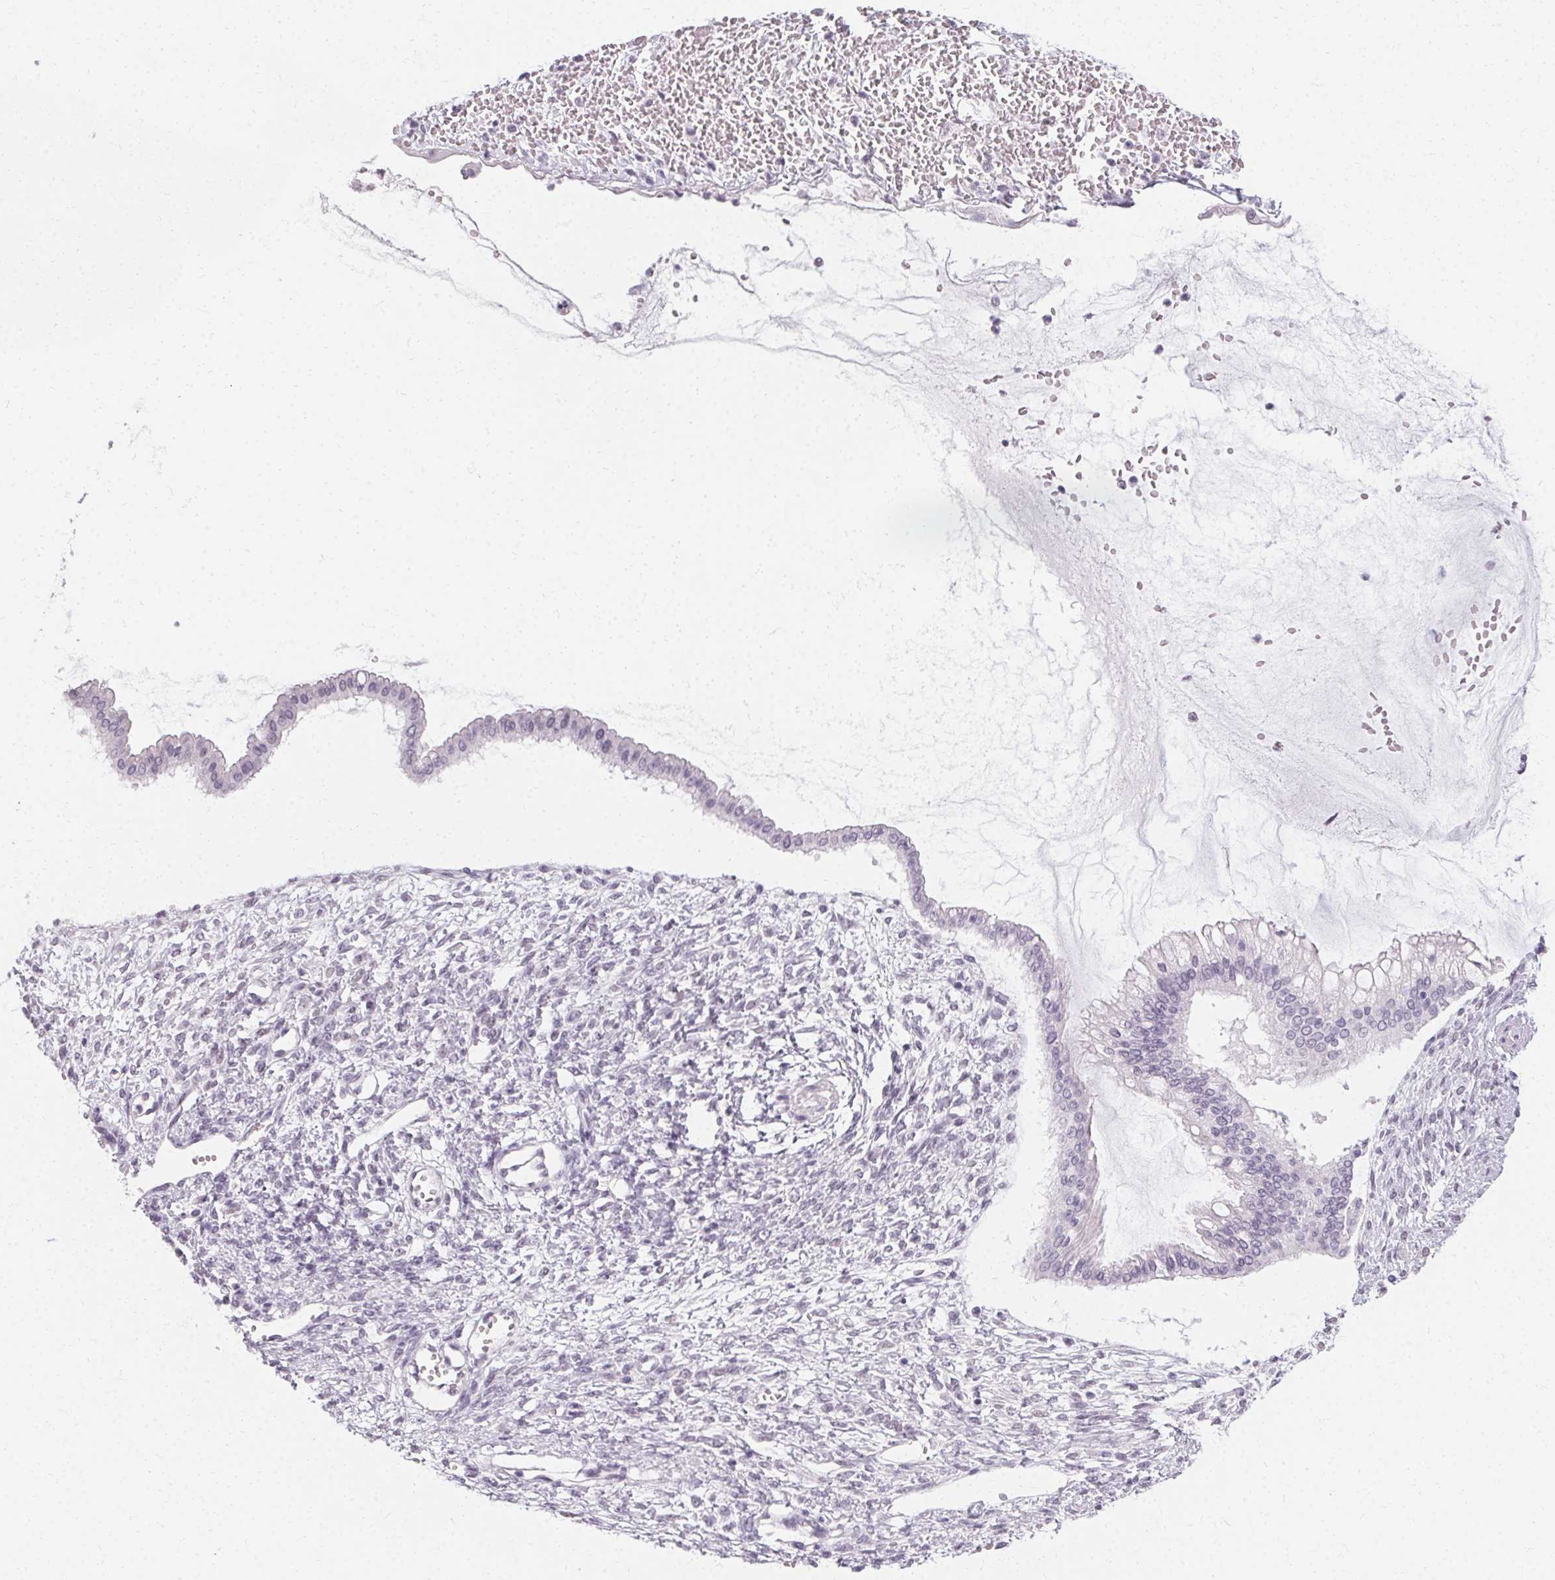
{"staining": {"intensity": "negative", "quantity": "none", "location": "none"}, "tissue": "ovarian cancer", "cell_type": "Tumor cells", "image_type": "cancer", "snomed": [{"axis": "morphology", "description": "Cystadenocarcinoma, mucinous, NOS"}, {"axis": "topography", "description": "Ovary"}], "caption": "There is no significant staining in tumor cells of ovarian cancer.", "gene": "SYNPR", "patient": {"sex": "female", "age": 73}}